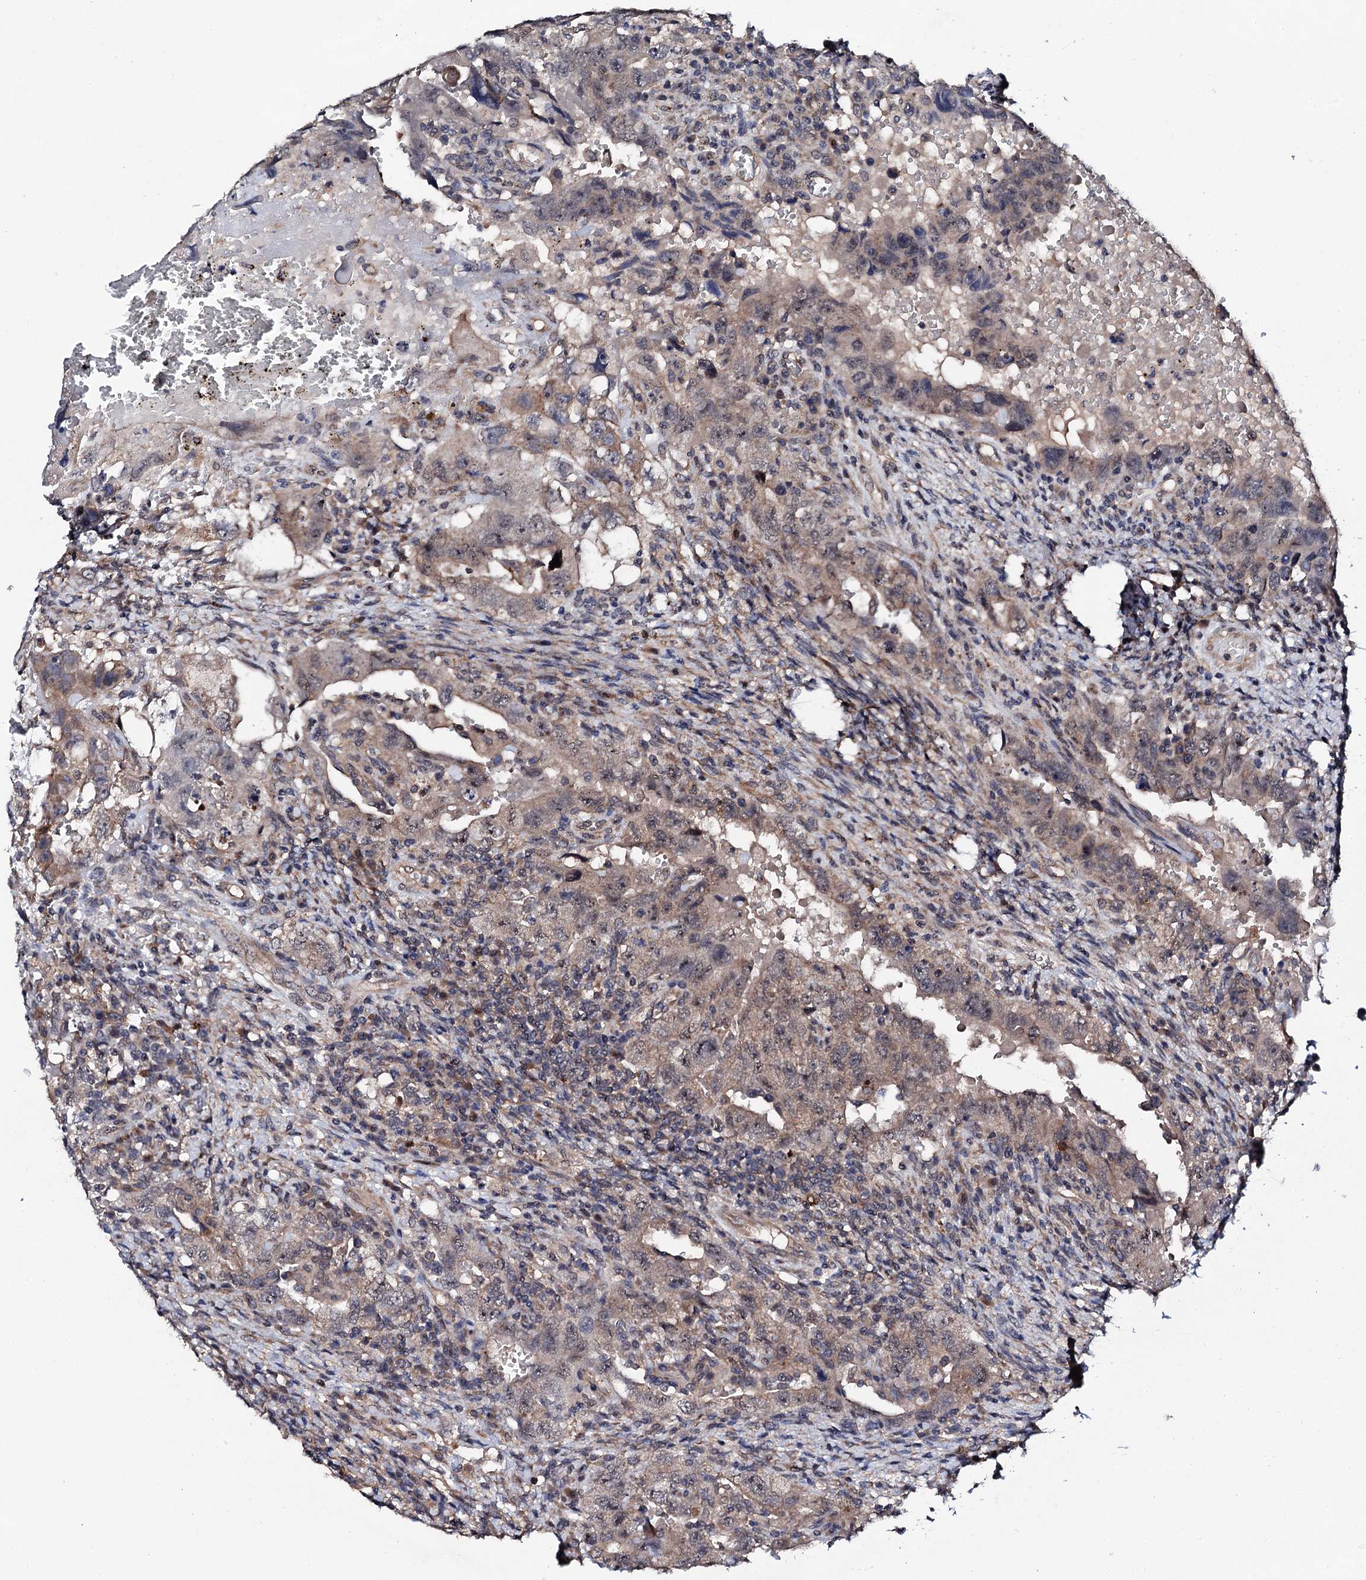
{"staining": {"intensity": "weak", "quantity": ">75%", "location": "cytoplasmic/membranous,nuclear"}, "tissue": "testis cancer", "cell_type": "Tumor cells", "image_type": "cancer", "snomed": [{"axis": "morphology", "description": "Carcinoma, Embryonal, NOS"}, {"axis": "topography", "description": "Testis"}], "caption": "Immunohistochemical staining of human testis cancer (embryonal carcinoma) demonstrates weak cytoplasmic/membranous and nuclear protein expression in approximately >75% of tumor cells.", "gene": "IP6K1", "patient": {"sex": "male", "age": 26}}